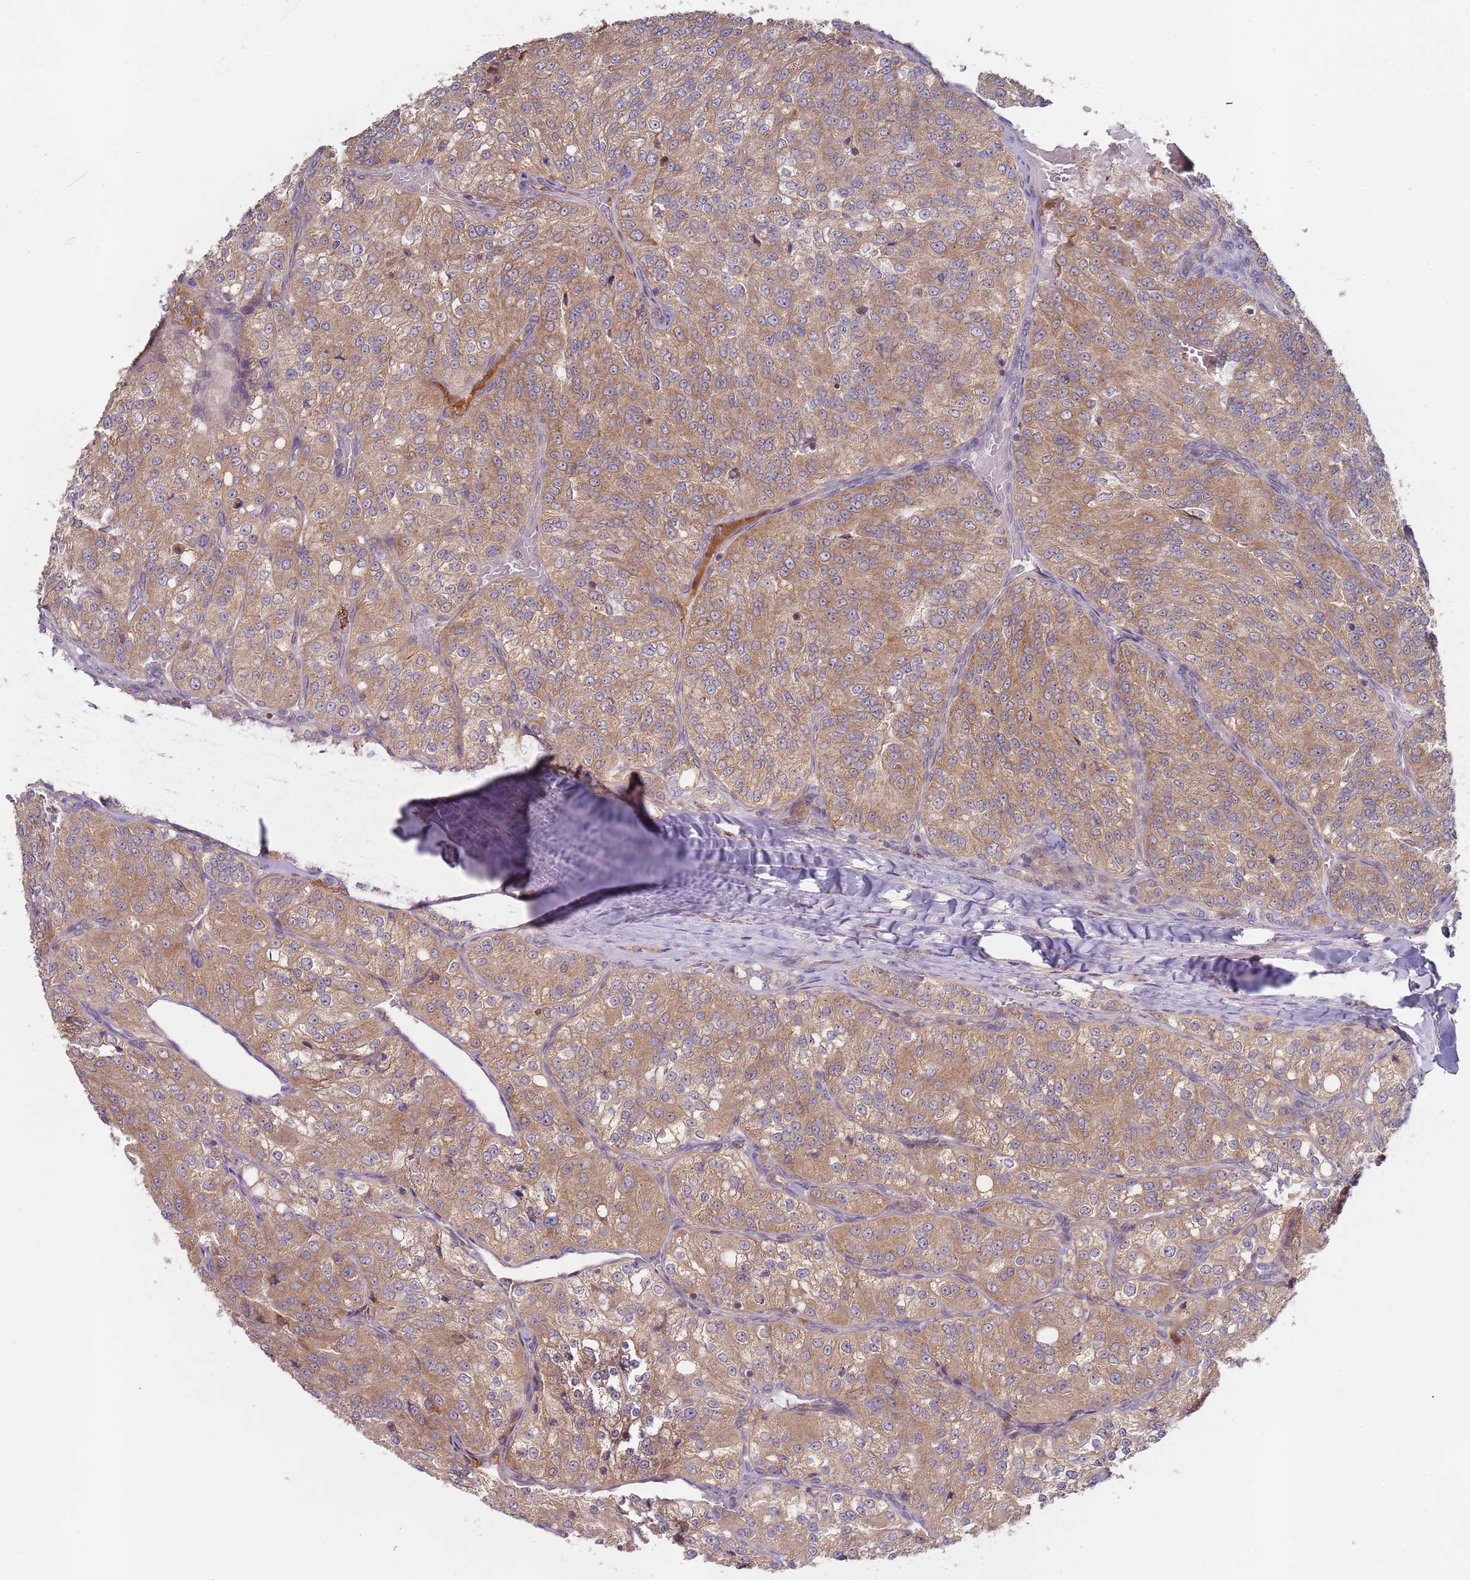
{"staining": {"intensity": "moderate", "quantity": ">75%", "location": "cytoplasmic/membranous"}, "tissue": "renal cancer", "cell_type": "Tumor cells", "image_type": "cancer", "snomed": [{"axis": "morphology", "description": "Adenocarcinoma, NOS"}, {"axis": "topography", "description": "Kidney"}], "caption": "Protein staining by immunohistochemistry (IHC) displays moderate cytoplasmic/membranous positivity in about >75% of tumor cells in renal cancer. (DAB (3,3'-diaminobenzidine) = brown stain, brightfield microscopy at high magnification).", "gene": "OR5A2", "patient": {"sex": "female", "age": 63}}